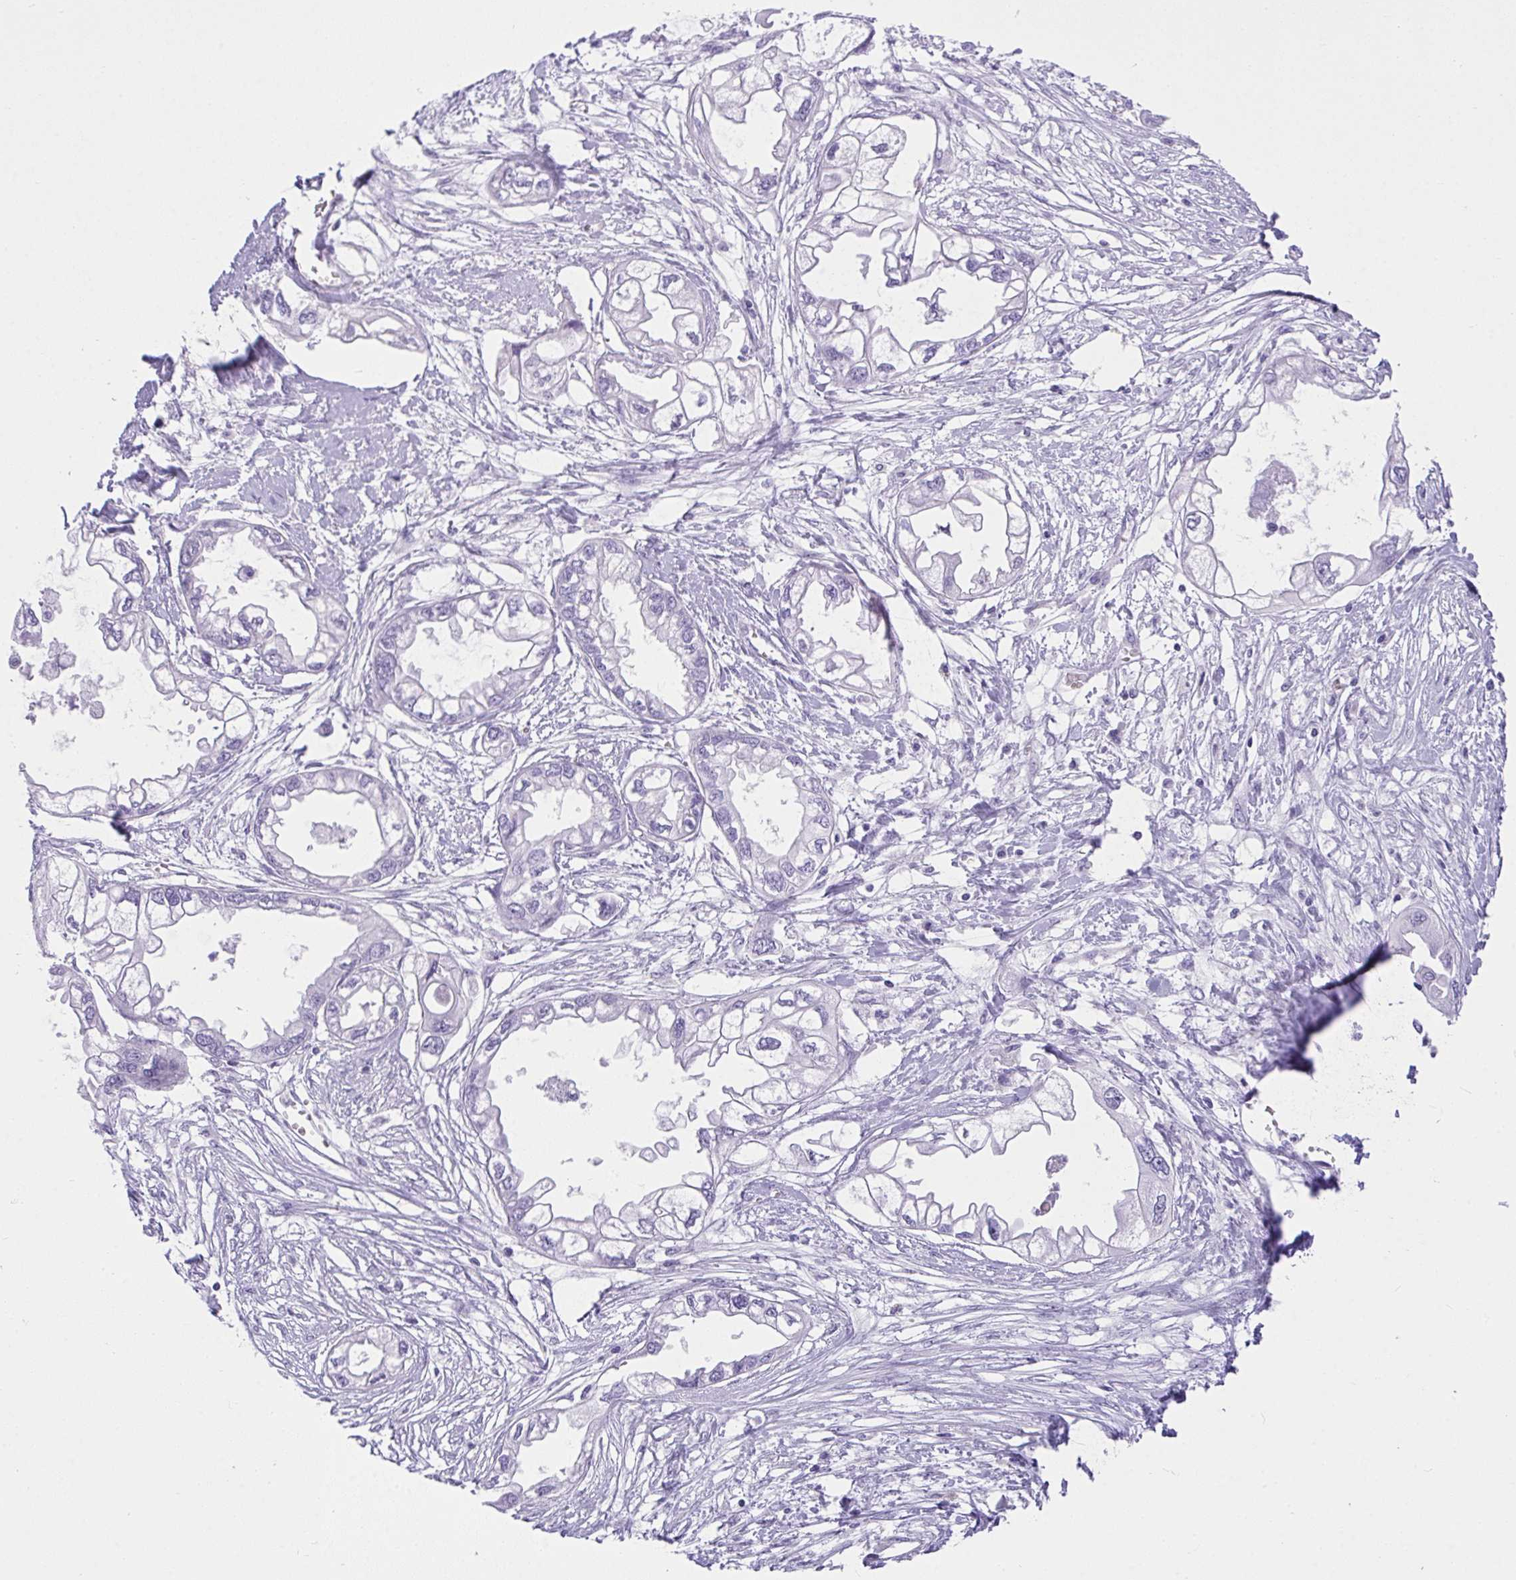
{"staining": {"intensity": "negative", "quantity": "none", "location": "none"}, "tissue": "endometrial cancer", "cell_type": "Tumor cells", "image_type": "cancer", "snomed": [{"axis": "morphology", "description": "Adenocarcinoma, NOS"}, {"axis": "morphology", "description": "Adenocarcinoma, metastatic, NOS"}, {"axis": "topography", "description": "Adipose tissue"}, {"axis": "topography", "description": "Endometrium"}], "caption": "Tumor cells show no significant positivity in metastatic adenocarcinoma (endometrial).", "gene": "AVIL", "patient": {"sex": "female", "age": 67}}